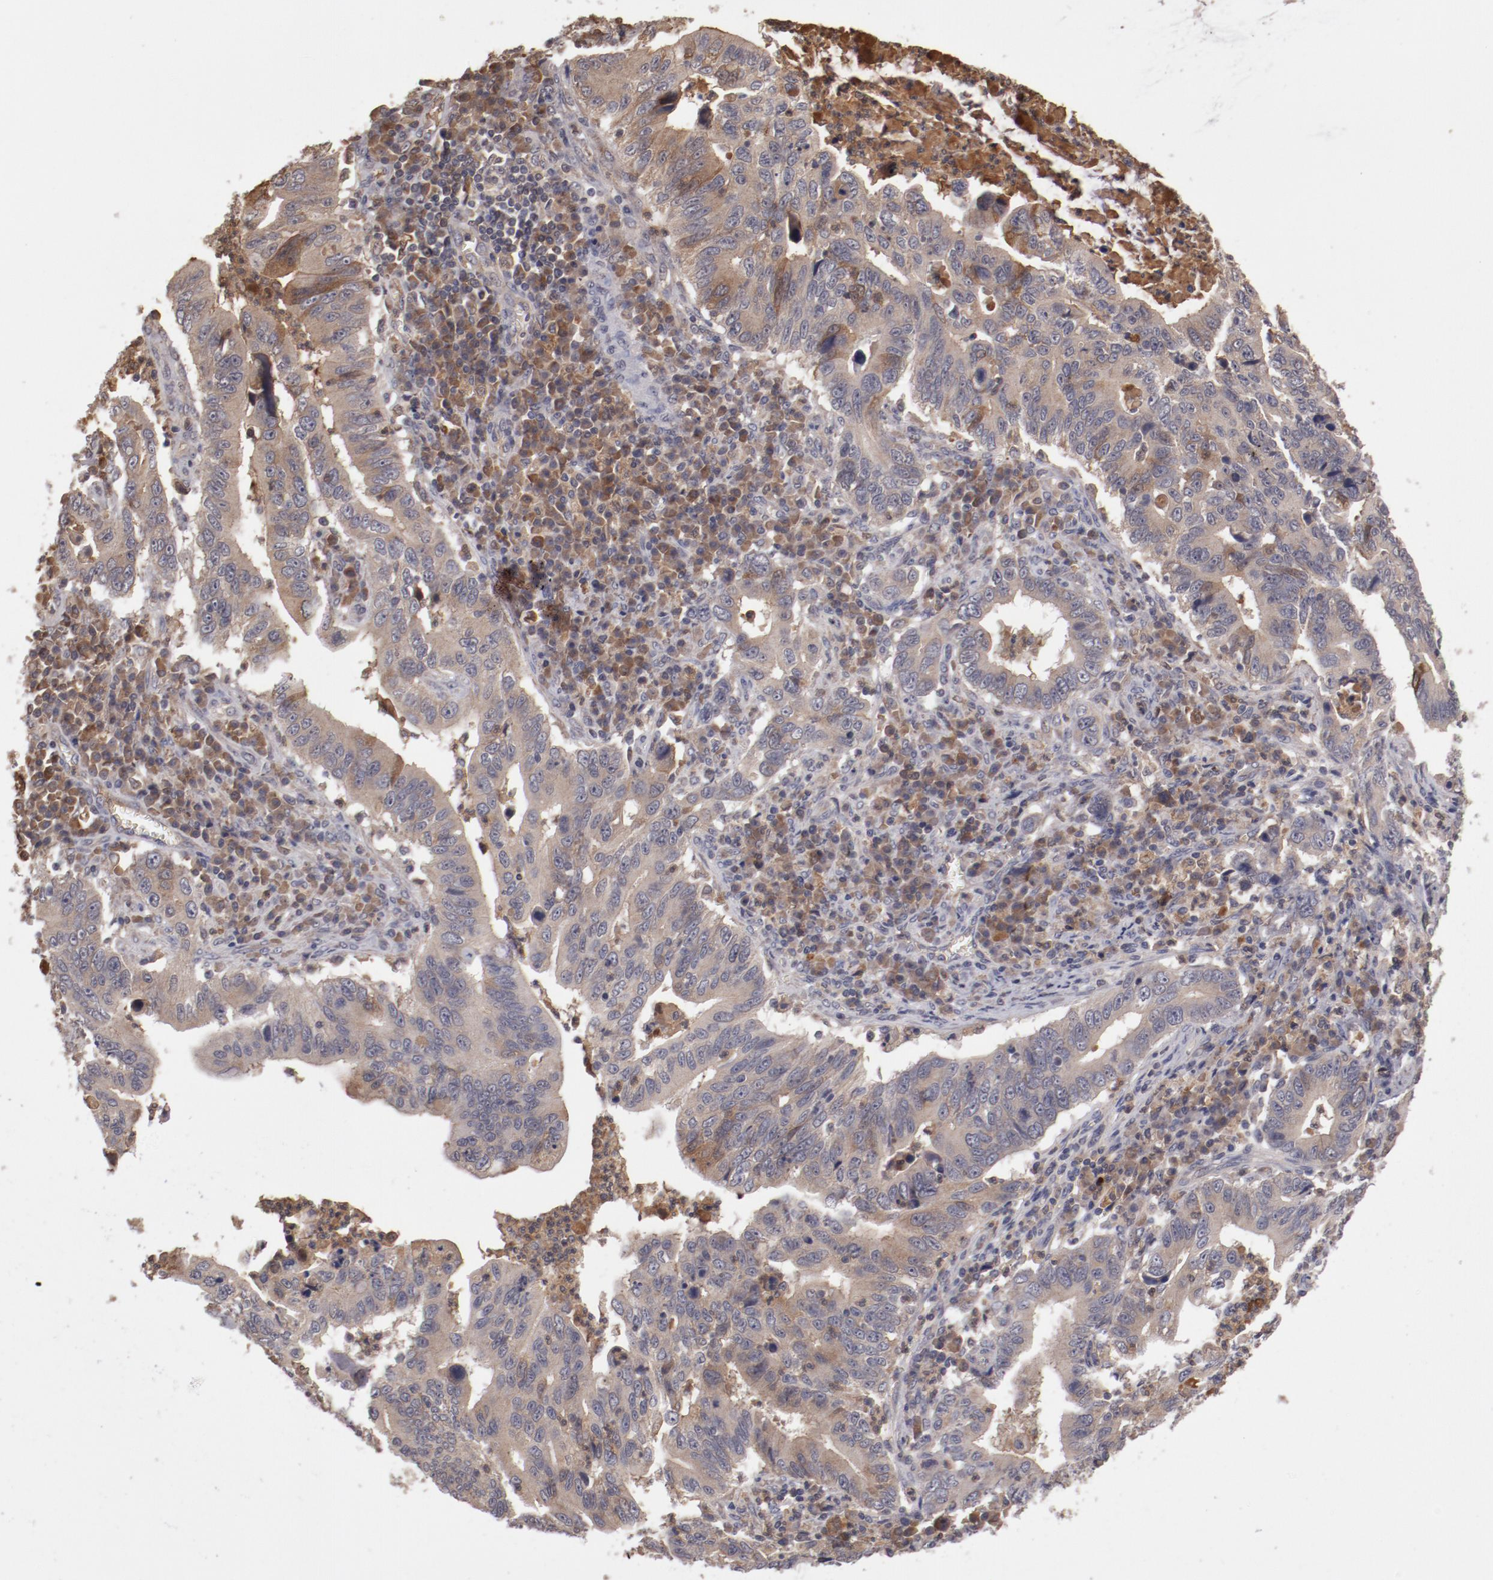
{"staining": {"intensity": "weak", "quantity": ">75%", "location": "cytoplasmic/membranous"}, "tissue": "stomach cancer", "cell_type": "Tumor cells", "image_type": "cancer", "snomed": [{"axis": "morphology", "description": "Adenocarcinoma, NOS"}, {"axis": "topography", "description": "Stomach, upper"}], "caption": "A brown stain highlights weak cytoplasmic/membranous positivity of a protein in human adenocarcinoma (stomach) tumor cells. The staining was performed using DAB (3,3'-diaminobenzidine) to visualize the protein expression in brown, while the nuclei were stained in blue with hematoxylin (Magnification: 20x).", "gene": "CP", "patient": {"sex": "male", "age": 63}}